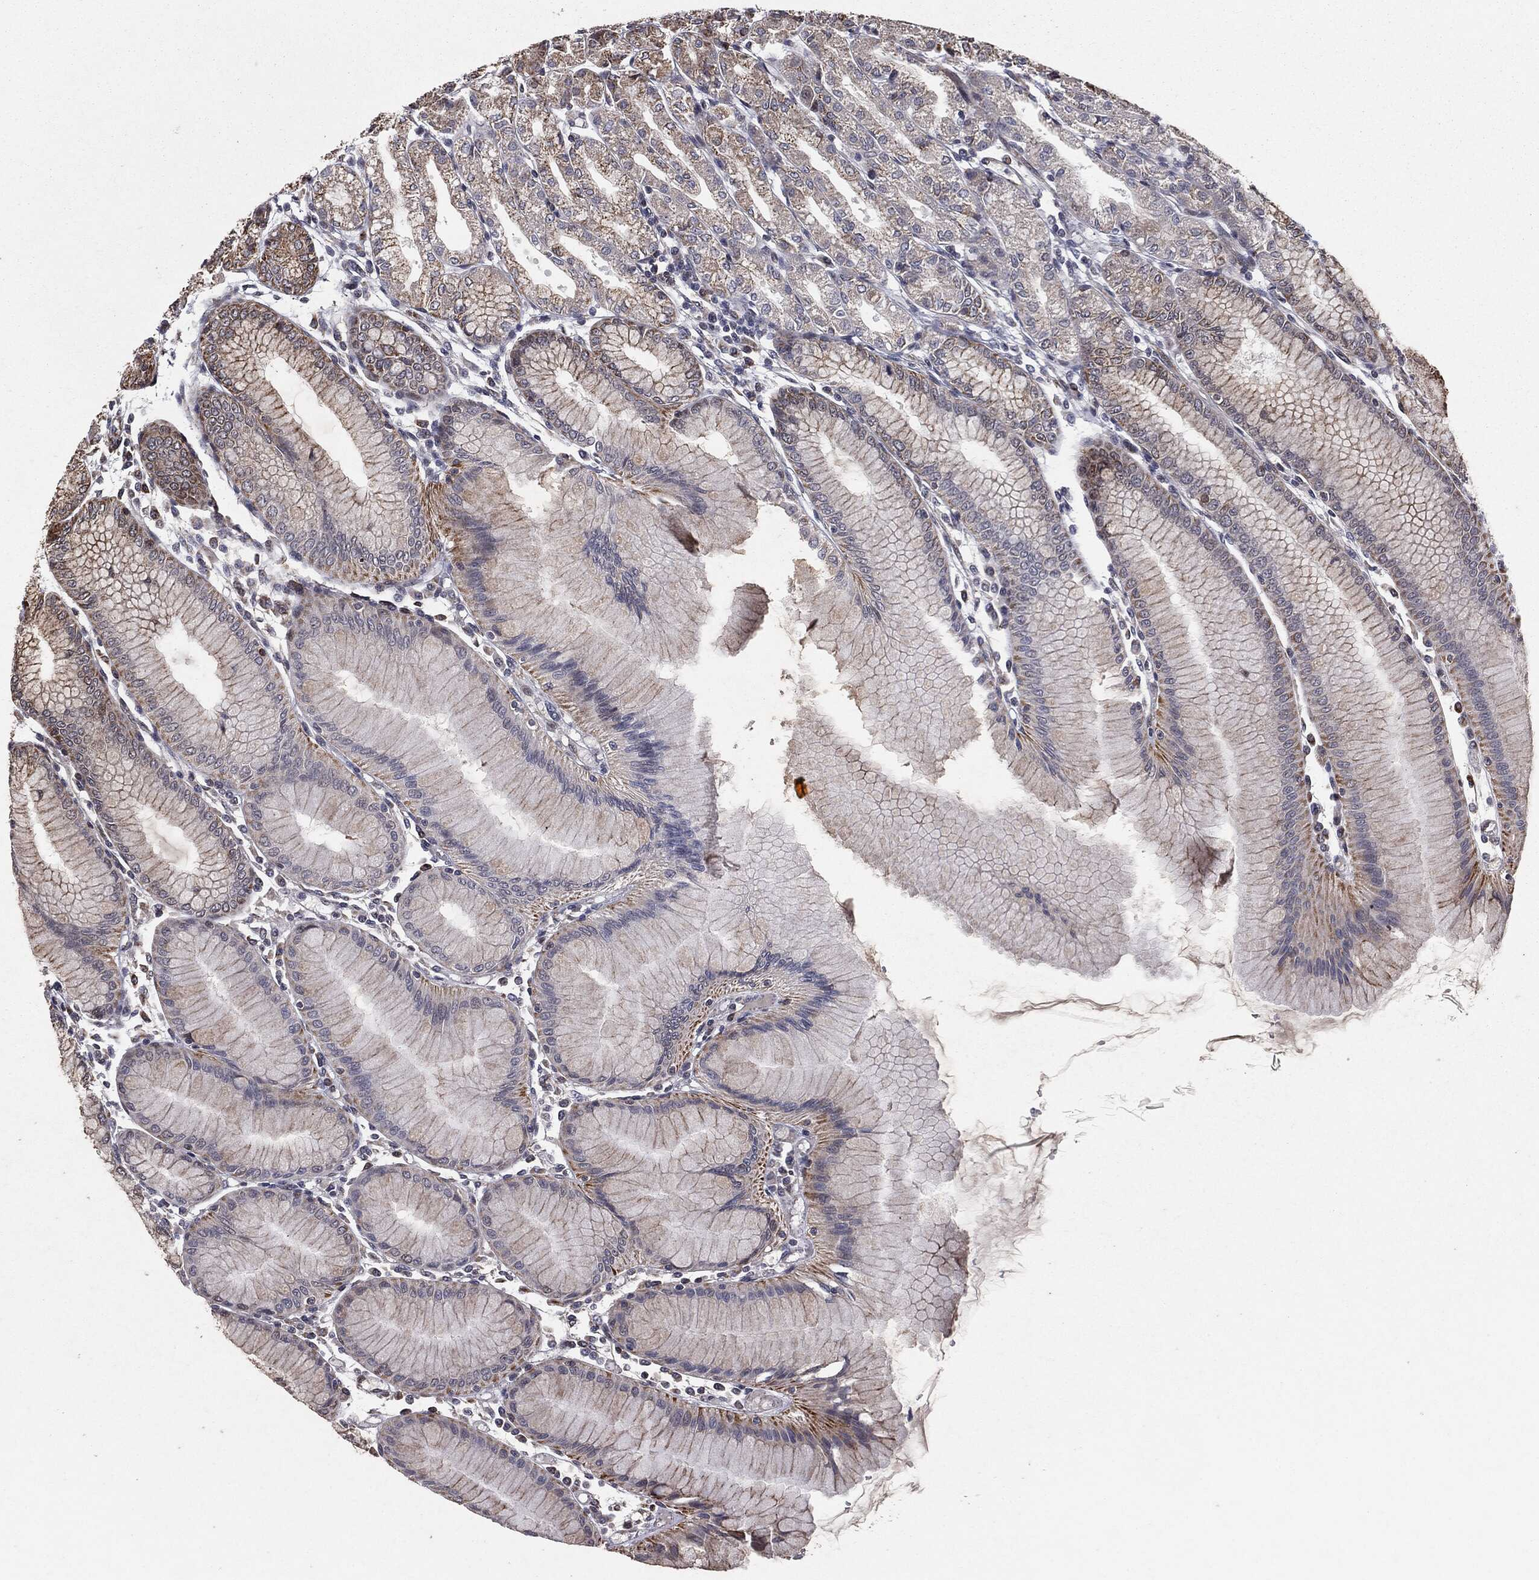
{"staining": {"intensity": "strong", "quantity": "<25%", "location": "cytoplasmic/membranous,nuclear"}, "tissue": "stomach", "cell_type": "Glandular cells", "image_type": "normal", "snomed": [{"axis": "morphology", "description": "Normal tissue, NOS"}, {"axis": "topography", "description": "Stomach"}], "caption": "Protein expression analysis of normal stomach shows strong cytoplasmic/membranous,nuclear positivity in approximately <25% of glandular cells.", "gene": "CHCHD2", "patient": {"sex": "female", "age": 57}}